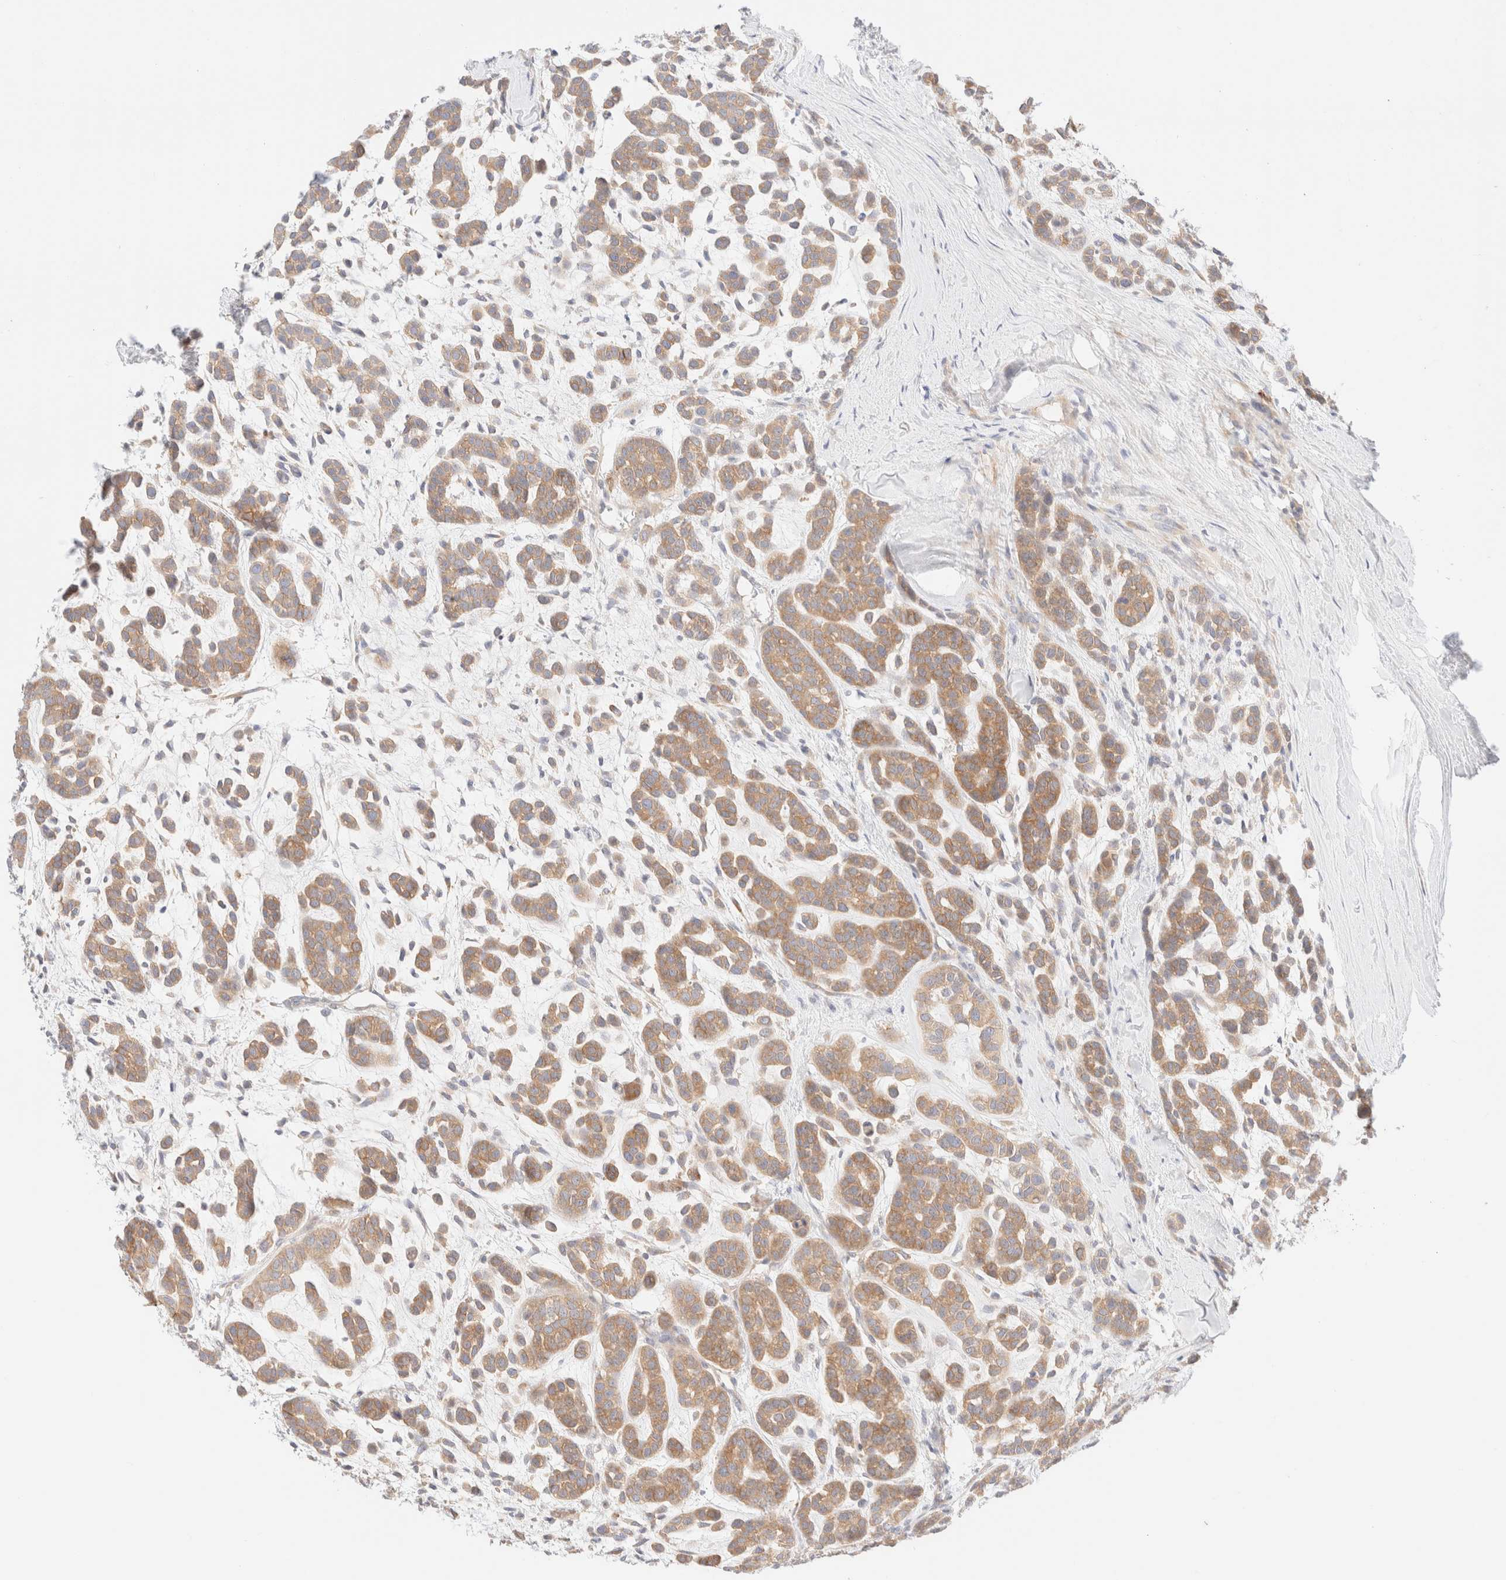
{"staining": {"intensity": "moderate", "quantity": ">75%", "location": "cytoplasmic/membranous"}, "tissue": "head and neck cancer", "cell_type": "Tumor cells", "image_type": "cancer", "snomed": [{"axis": "morphology", "description": "Adenocarcinoma, NOS"}, {"axis": "morphology", "description": "Adenoma, NOS"}, {"axis": "topography", "description": "Head-Neck"}], "caption": "Immunohistochemistry (IHC) of head and neck adenocarcinoma demonstrates medium levels of moderate cytoplasmic/membranous positivity in about >75% of tumor cells.", "gene": "NIBAN2", "patient": {"sex": "female", "age": 55}}